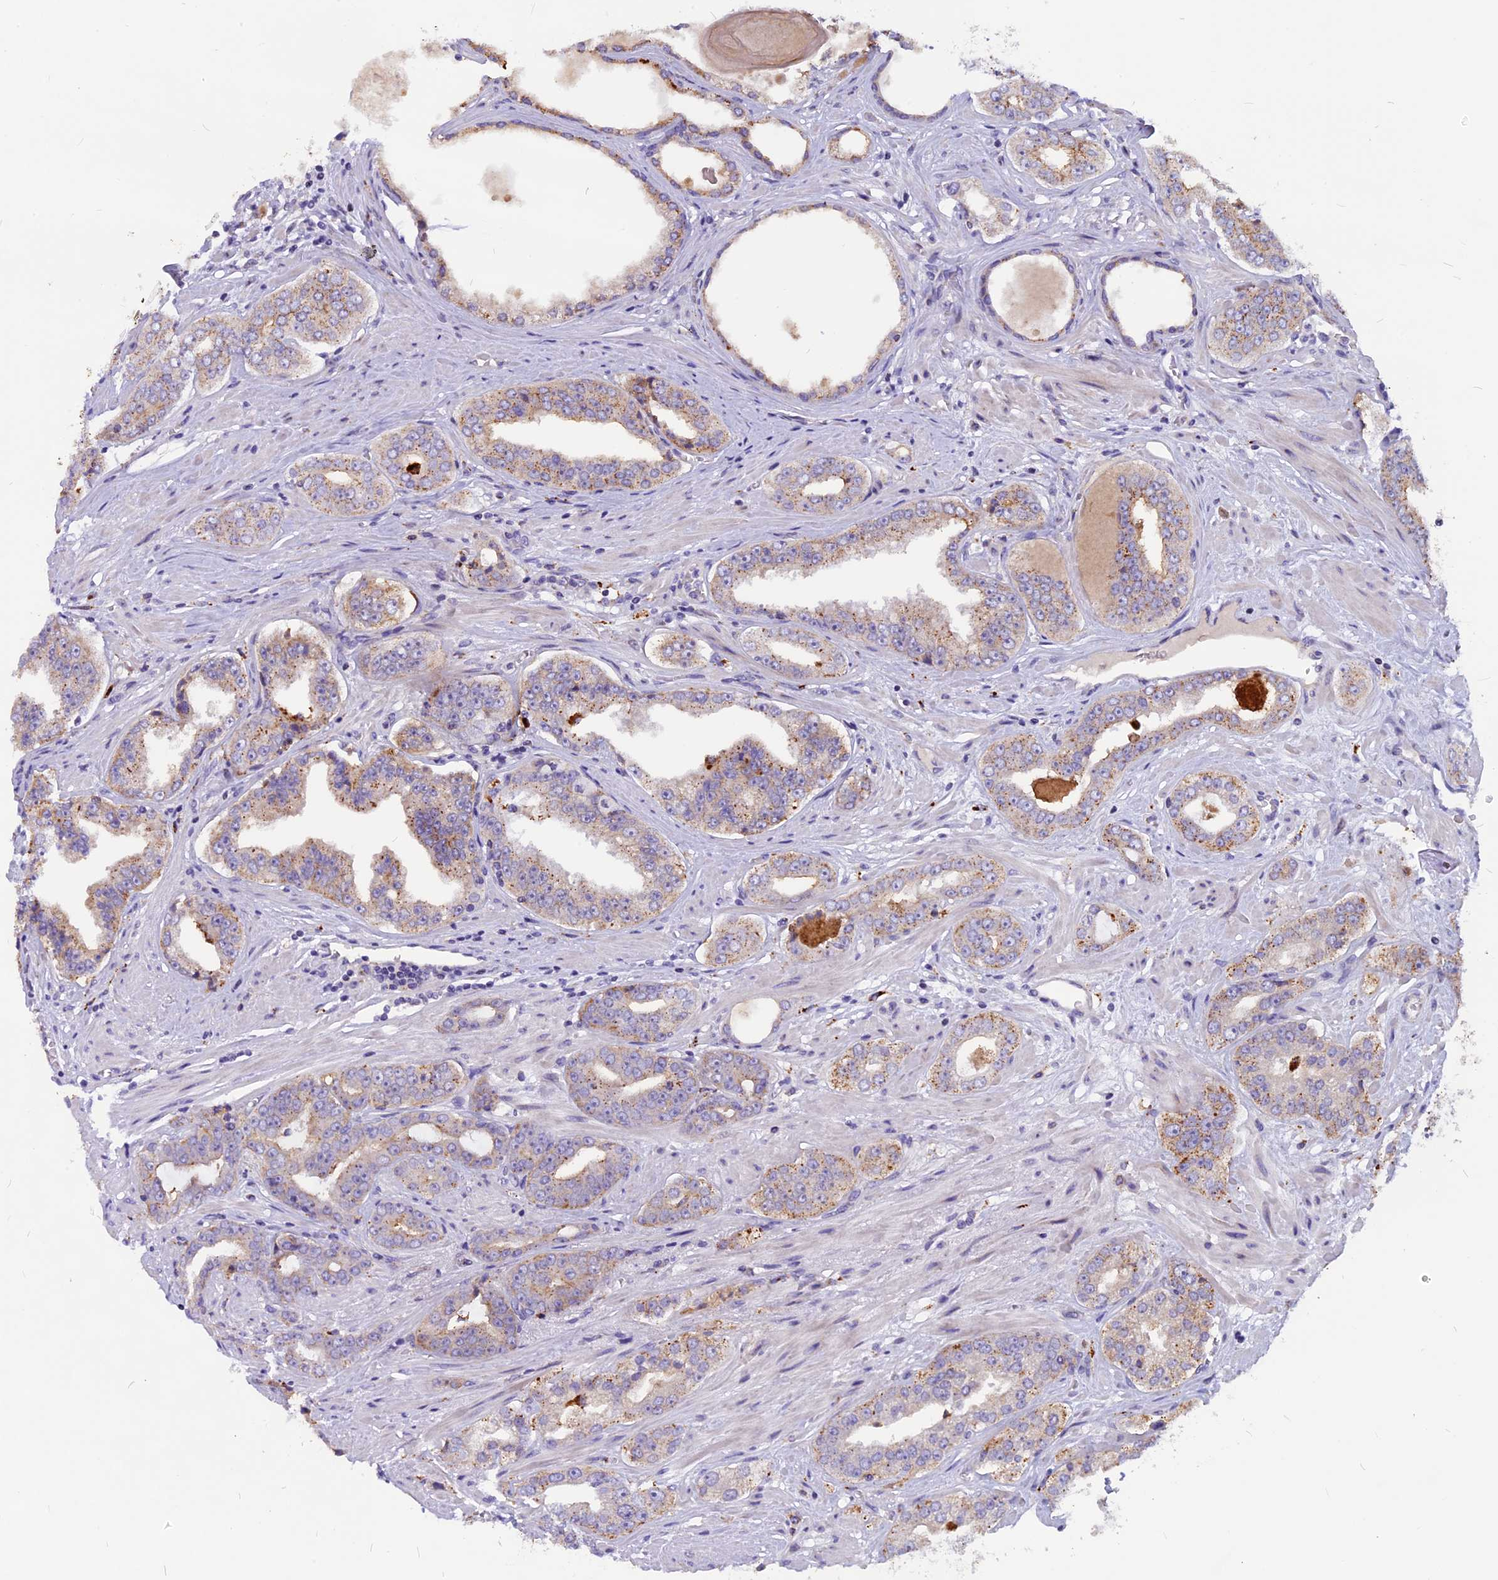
{"staining": {"intensity": "moderate", "quantity": ">75%", "location": "cytoplasmic/membranous"}, "tissue": "prostate cancer", "cell_type": "Tumor cells", "image_type": "cancer", "snomed": [{"axis": "morphology", "description": "Adenocarcinoma, High grade"}, {"axis": "topography", "description": "Prostate"}], "caption": "Immunohistochemistry (IHC) staining of adenocarcinoma (high-grade) (prostate), which exhibits medium levels of moderate cytoplasmic/membranous positivity in about >75% of tumor cells indicating moderate cytoplasmic/membranous protein positivity. The staining was performed using DAB (3,3'-diaminobenzidine) (brown) for protein detection and nuclei were counterstained in hematoxylin (blue).", "gene": "THRSP", "patient": {"sex": "male", "age": 71}}